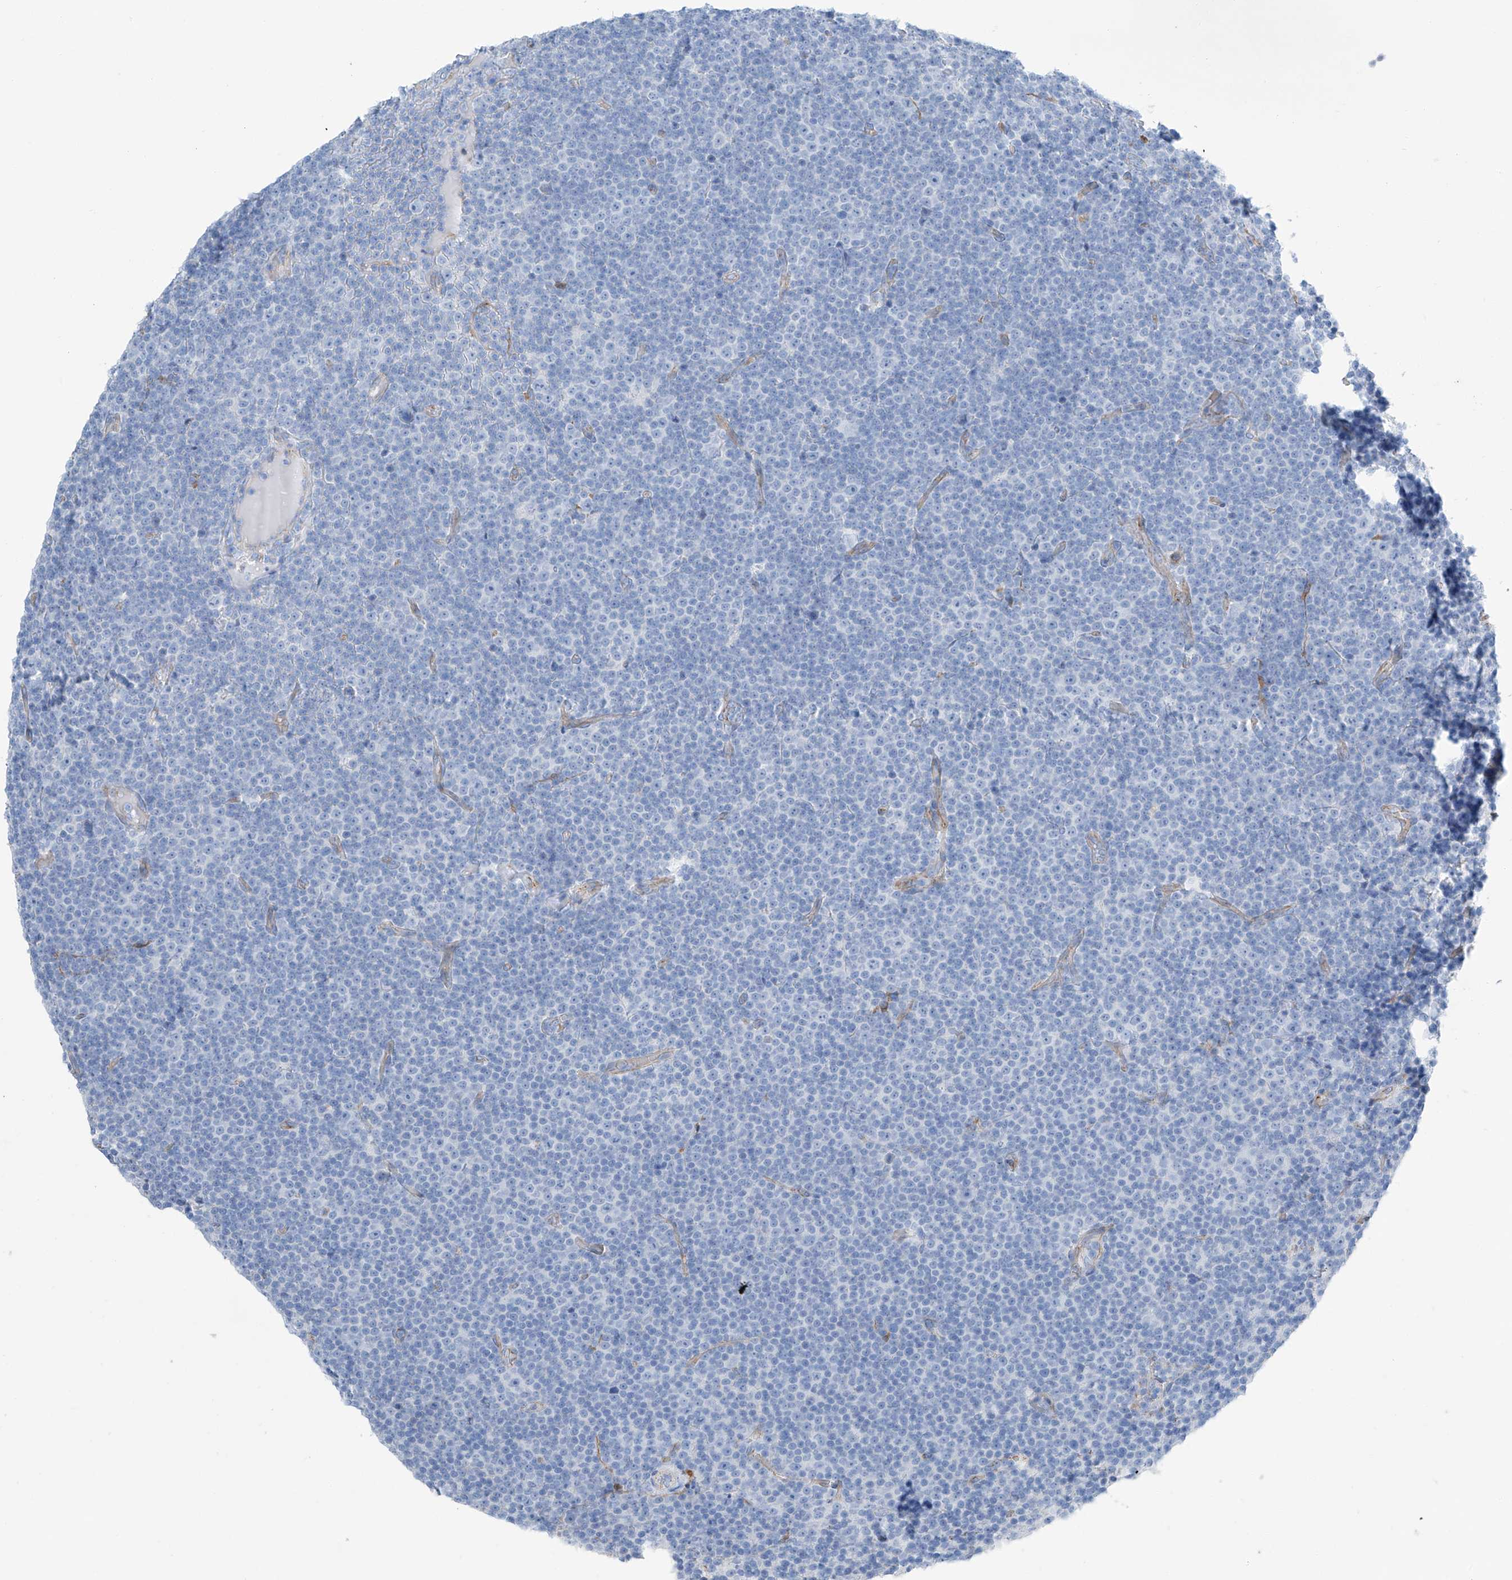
{"staining": {"intensity": "negative", "quantity": "none", "location": "none"}, "tissue": "lymphoma", "cell_type": "Tumor cells", "image_type": "cancer", "snomed": [{"axis": "morphology", "description": "Malignant lymphoma, non-Hodgkin's type, Low grade"}, {"axis": "topography", "description": "Lymph node"}], "caption": "This is an immunohistochemistry (IHC) image of human lymphoma. There is no expression in tumor cells.", "gene": "MAGI1", "patient": {"sex": "female", "age": 67}}